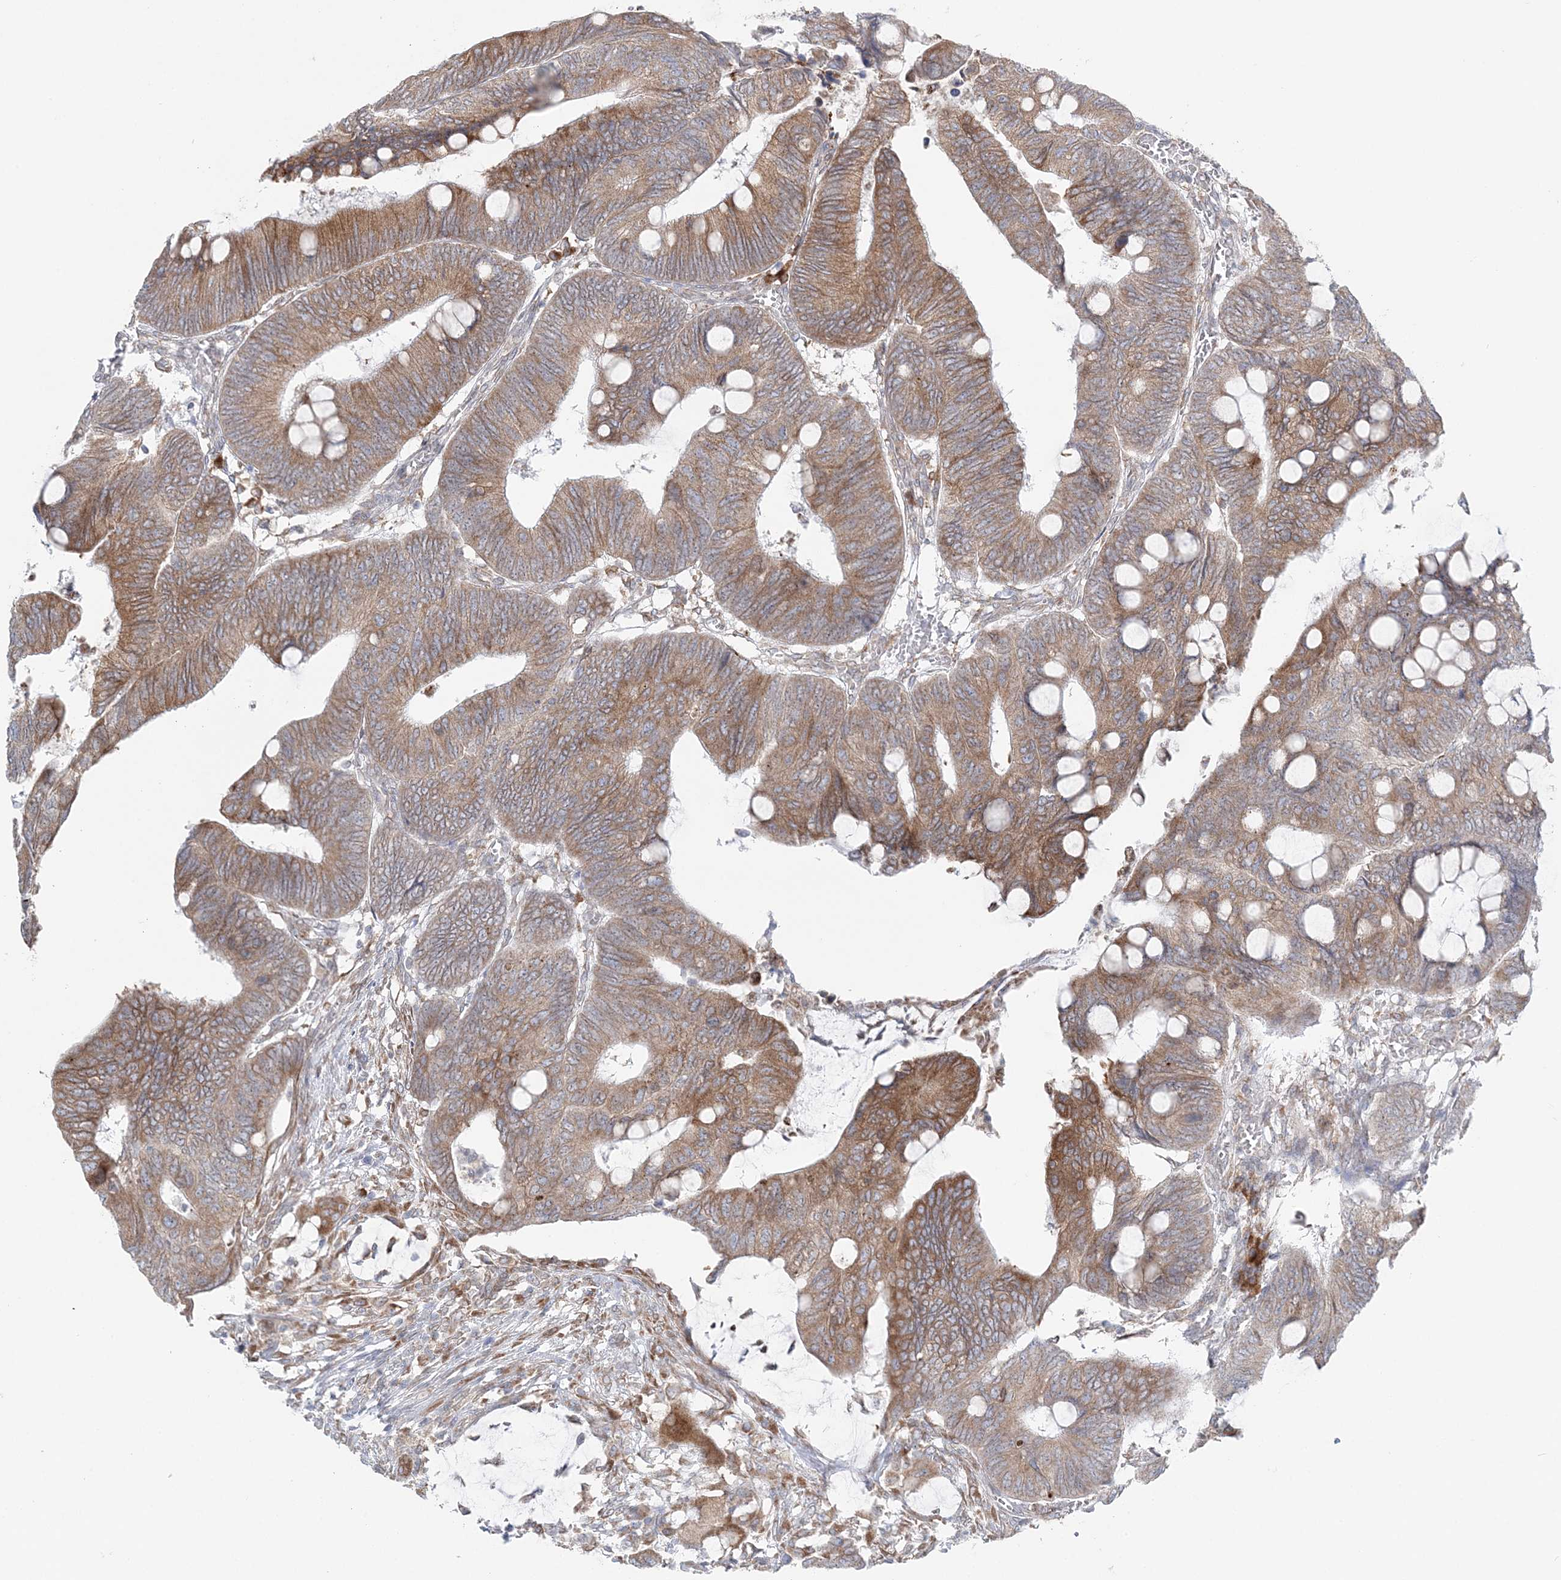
{"staining": {"intensity": "moderate", "quantity": ">75%", "location": "cytoplasmic/membranous"}, "tissue": "colorectal cancer", "cell_type": "Tumor cells", "image_type": "cancer", "snomed": [{"axis": "morphology", "description": "Normal tissue, NOS"}, {"axis": "morphology", "description": "Adenocarcinoma, NOS"}, {"axis": "topography", "description": "Rectum"}, {"axis": "topography", "description": "Peripheral nerve tissue"}], "caption": "Immunohistochemical staining of human colorectal adenocarcinoma reveals medium levels of moderate cytoplasmic/membranous expression in approximately >75% of tumor cells.", "gene": "TMED10", "patient": {"sex": "male", "age": 92}}